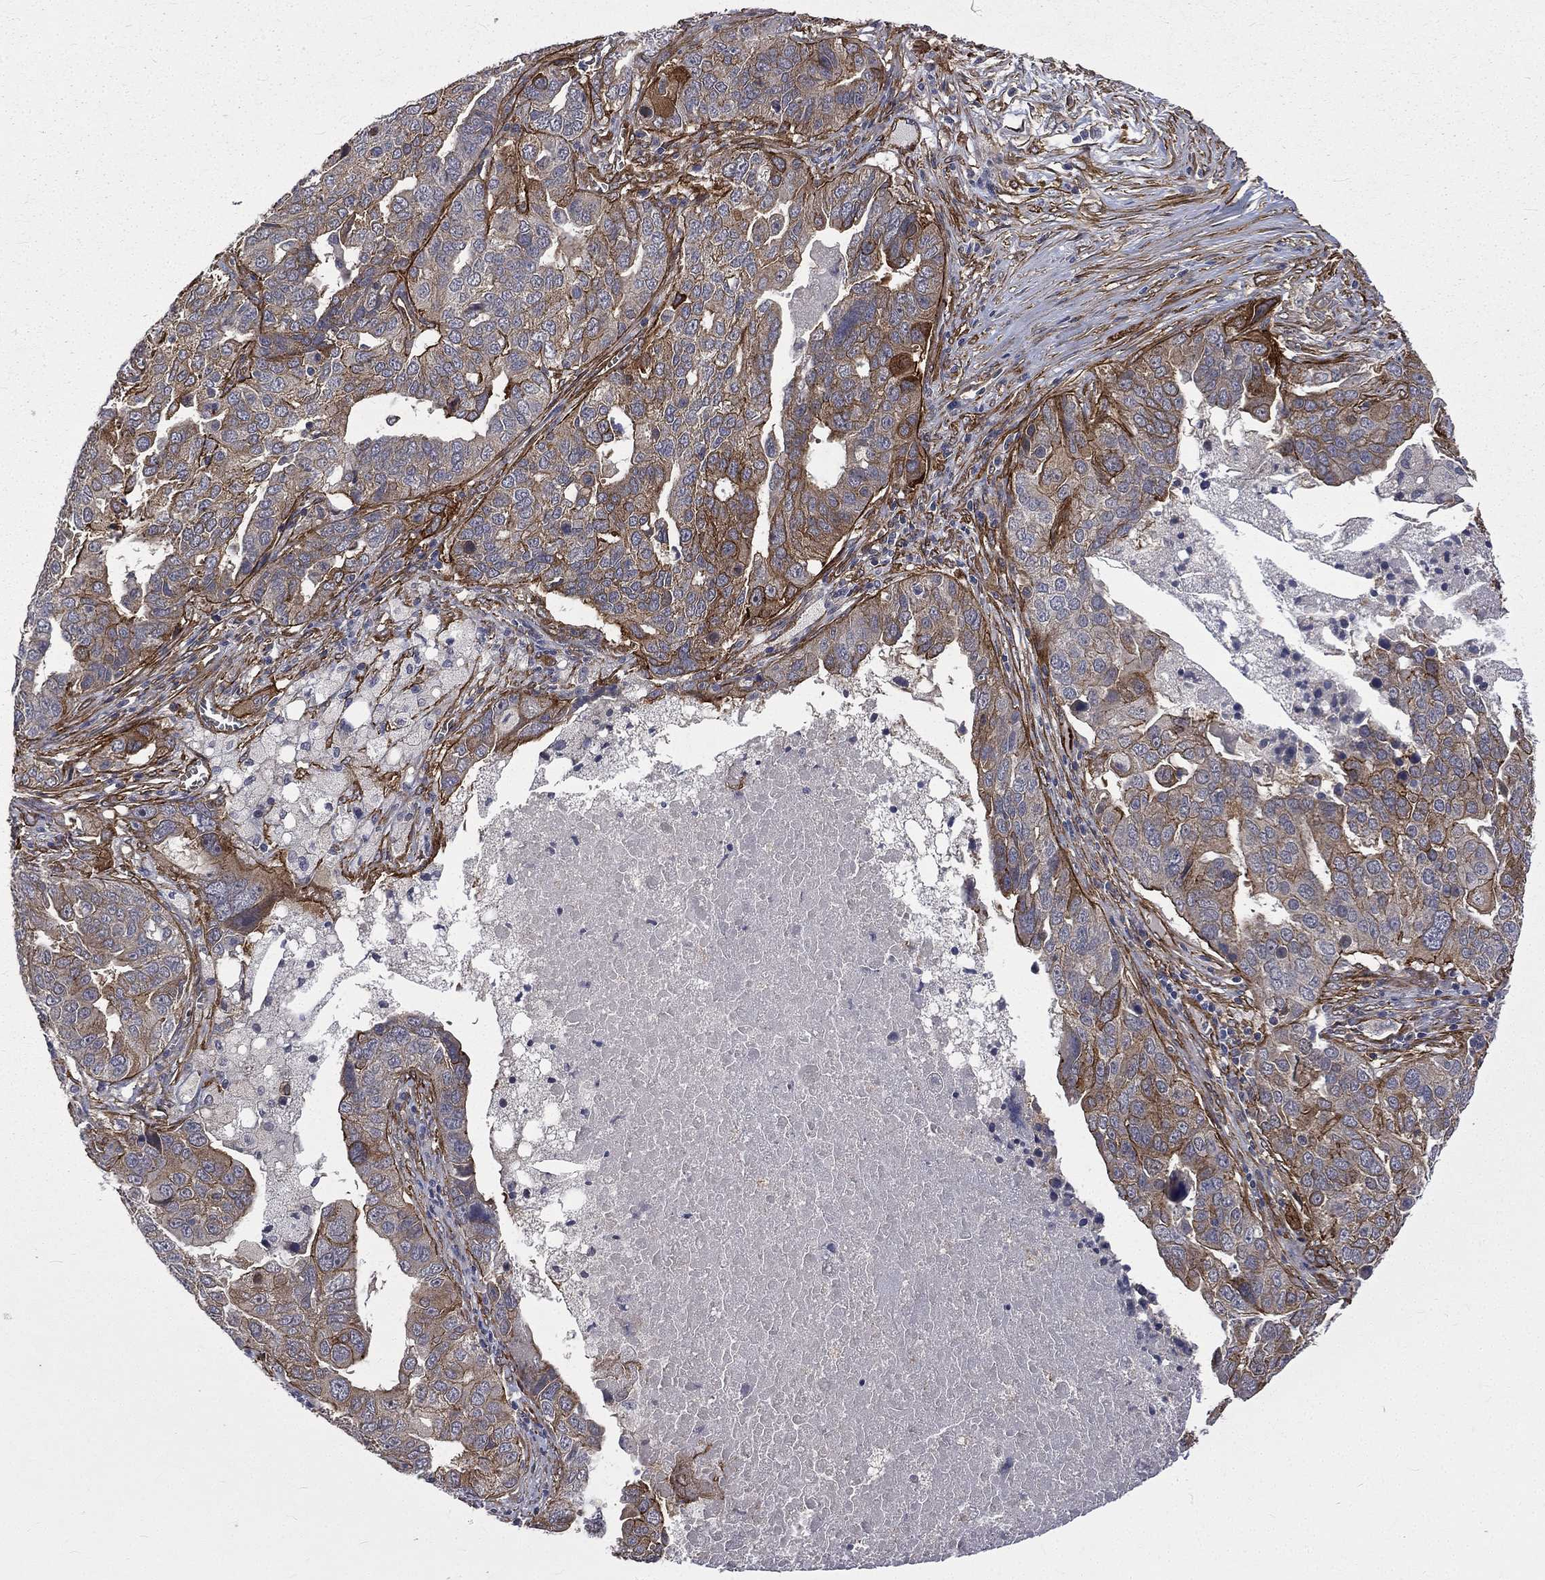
{"staining": {"intensity": "moderate", "quantity": "<25%", "location": "cytoplasmic/membranous"}, "tissue": "ovarian cancer", "cell_type": "Tumor cells", "image_type": "cancer", "snomed": [{"axis": "morphology", "description": "Carcinoma, endometroid"}, {"axis": "topography", "description": "Soft tissue"}, {"axis": "topography", "description": "Ovary"}], "caption": "An image showing moderate cytoplasmic/membranous positivity in approximately <25% of tumor cells in endometroid carcinoma (ovarian), as visualized by brown immunohistochemical staining.", "gene": "PPFIBP1", "patient": {"sex": "female", "age": 52}}